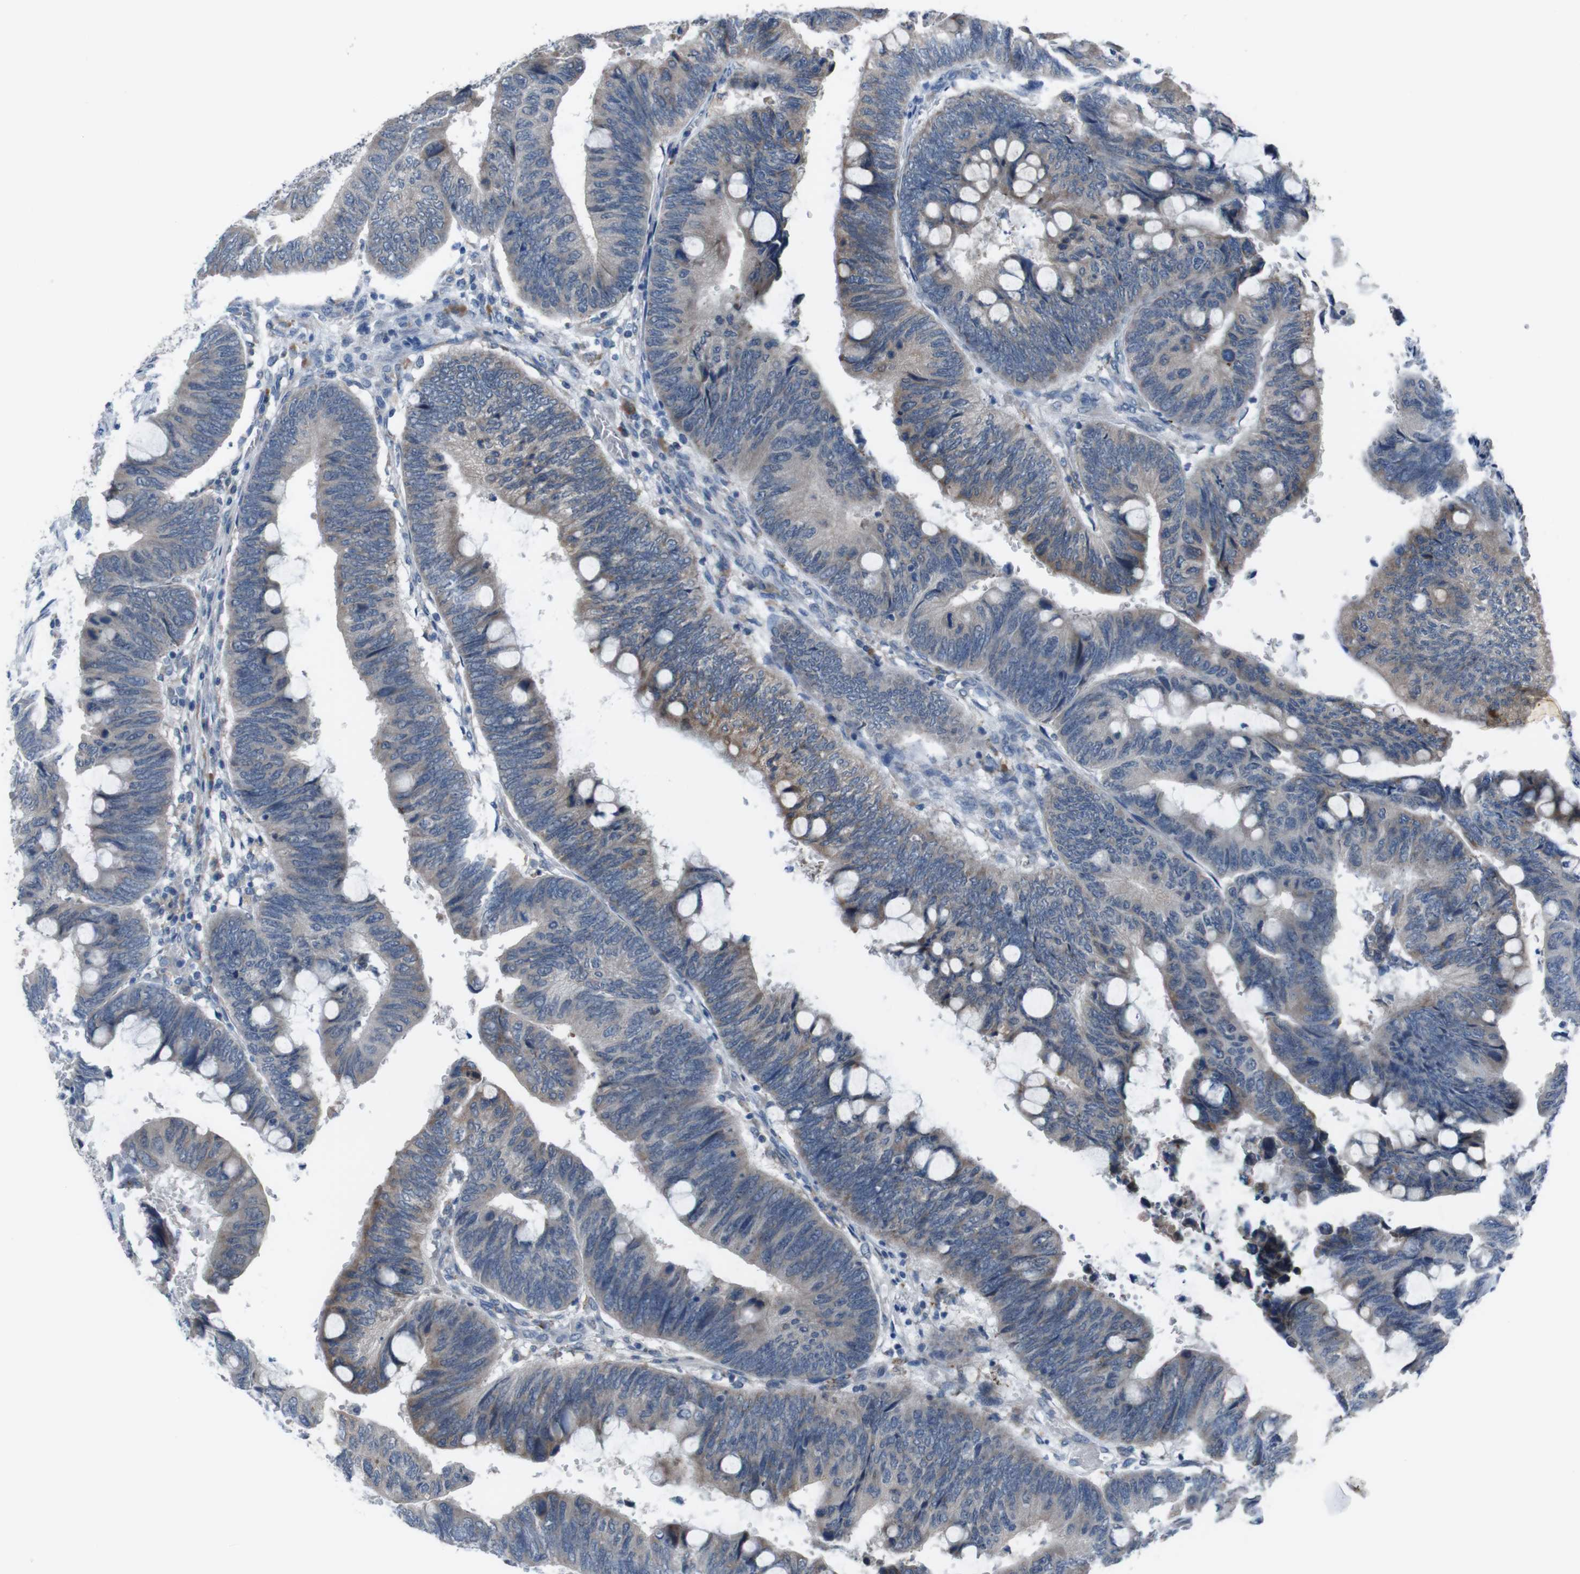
{"staining": {"intensity": "moderate", "quantity": "<25%", "location": "cytoplasmic/membranous"}, "tissue": "colorectal cancer", "cell_type": "Tumor cells", "image_type": "cancer", "snomed": [{"axis": "morphology", "description": "Normal tissue, NOS"}, {"axis": "morphology", "description": "Adenocarcinoma, NOS"}, {"axis": "topography", "description": "Rectum"}, {"axis": "topography", "description": "Peripheral nerve tissue"}], "caption": "The image shows staining of adenocarcinoma (colorectal), revealing moderate cytoplasmic/membranous protein positivity (brown color) within tumor cells. The protein of interest is shown in brown color, while the nuclei are stained blue.", "gene": "CDH22", "patient": {"sex": "male", "age": 92}}